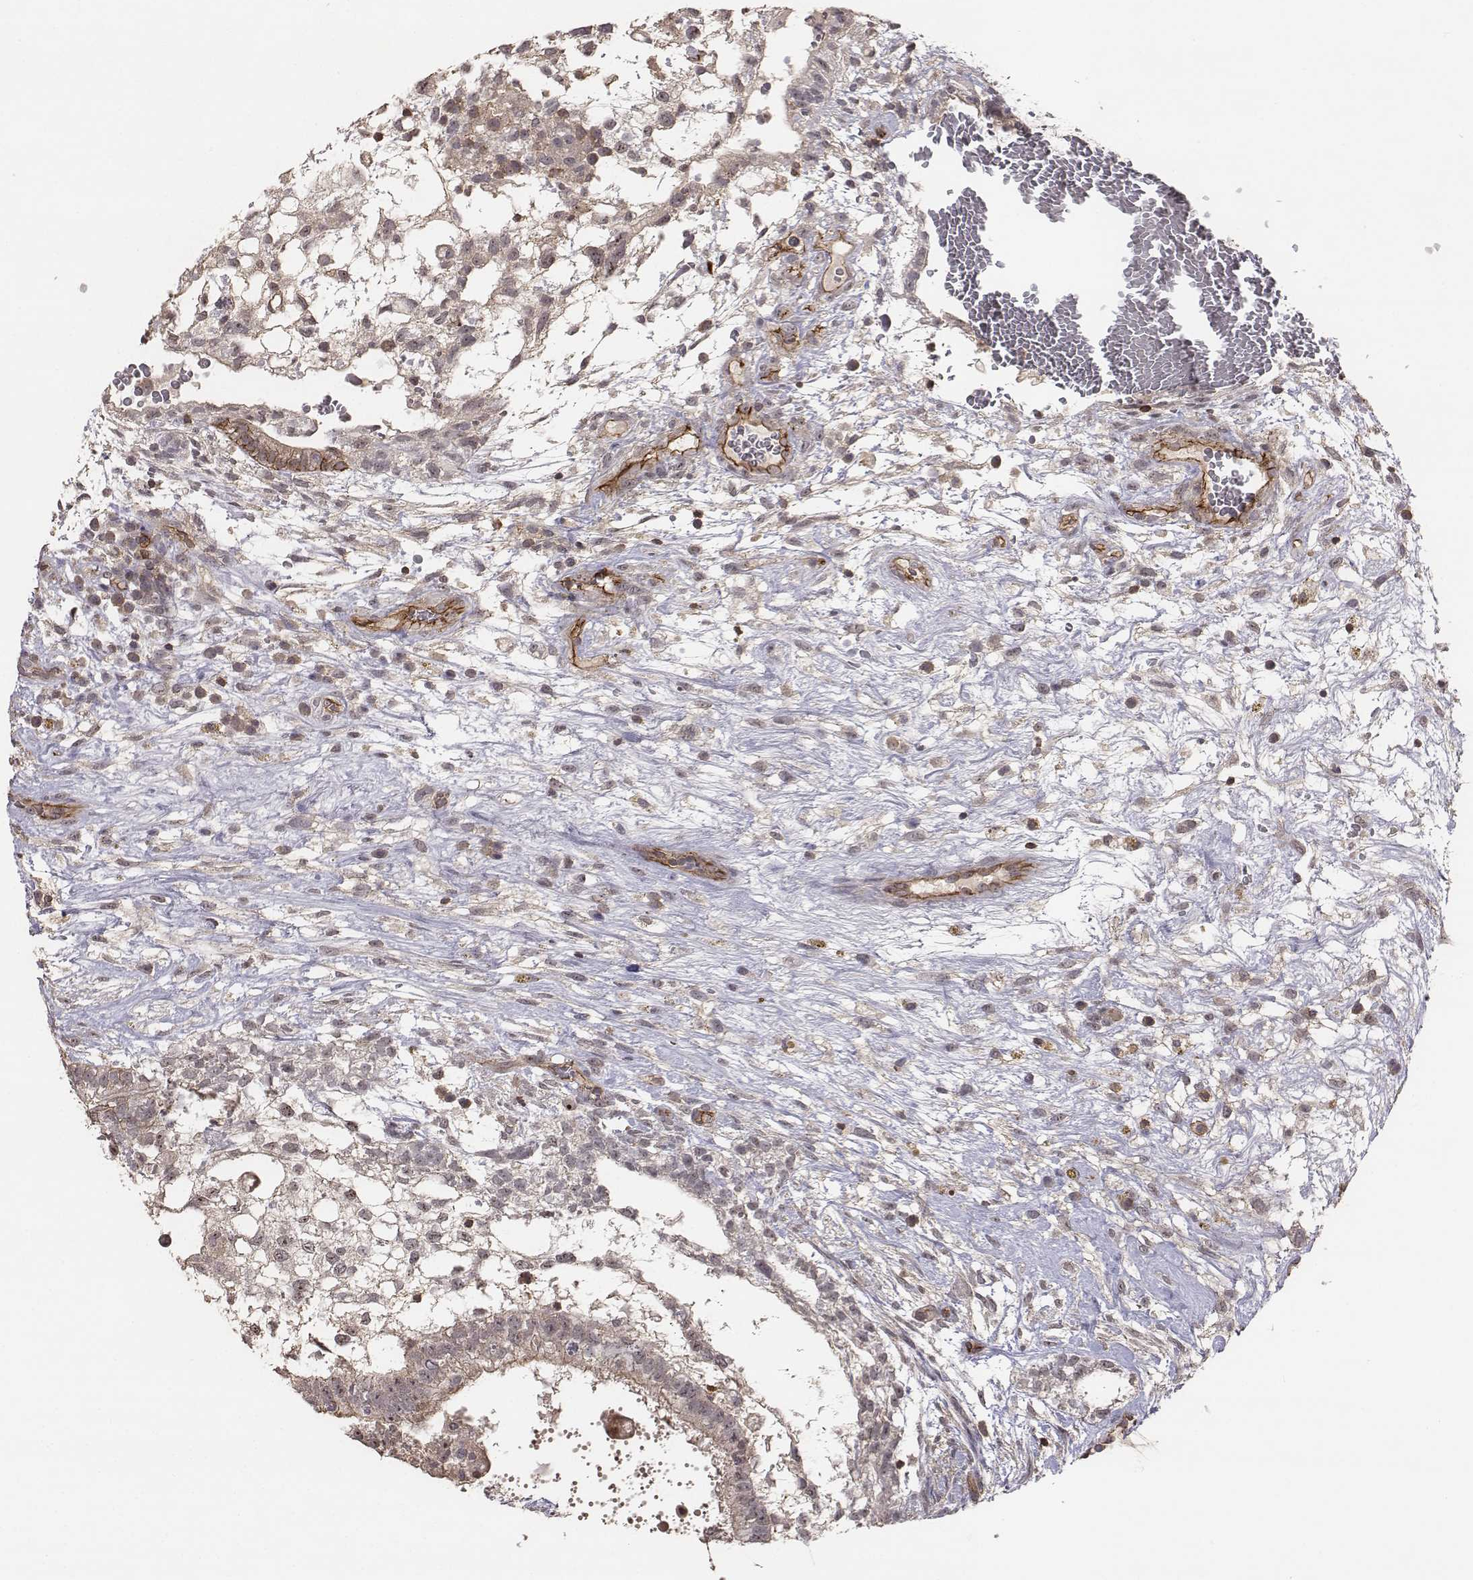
{"staining": {"intensity": "moderate", "quantity": "<25%", "location": "cytoplasmic/membranous"}, "tissue": "testis cancer", "cell_type": "Tumor cells", "image_type": "cancer", "snomed": [{"axis": "morphology", "description": "Normal tissue, NOS"}, {"axis": "morphology", "description": "Carcinoma, Embryonal, NOS"}, {"axis": "topography", "description": "Testis"}], "caption": "About <25% of tumor cells in human testis cancer show moderate cytoplasmic/membranous protein positivity as visualized by brown immunohistochemical staining.", "gene": "PTPRG", "patient": {"sex": "male", "age": 32}}